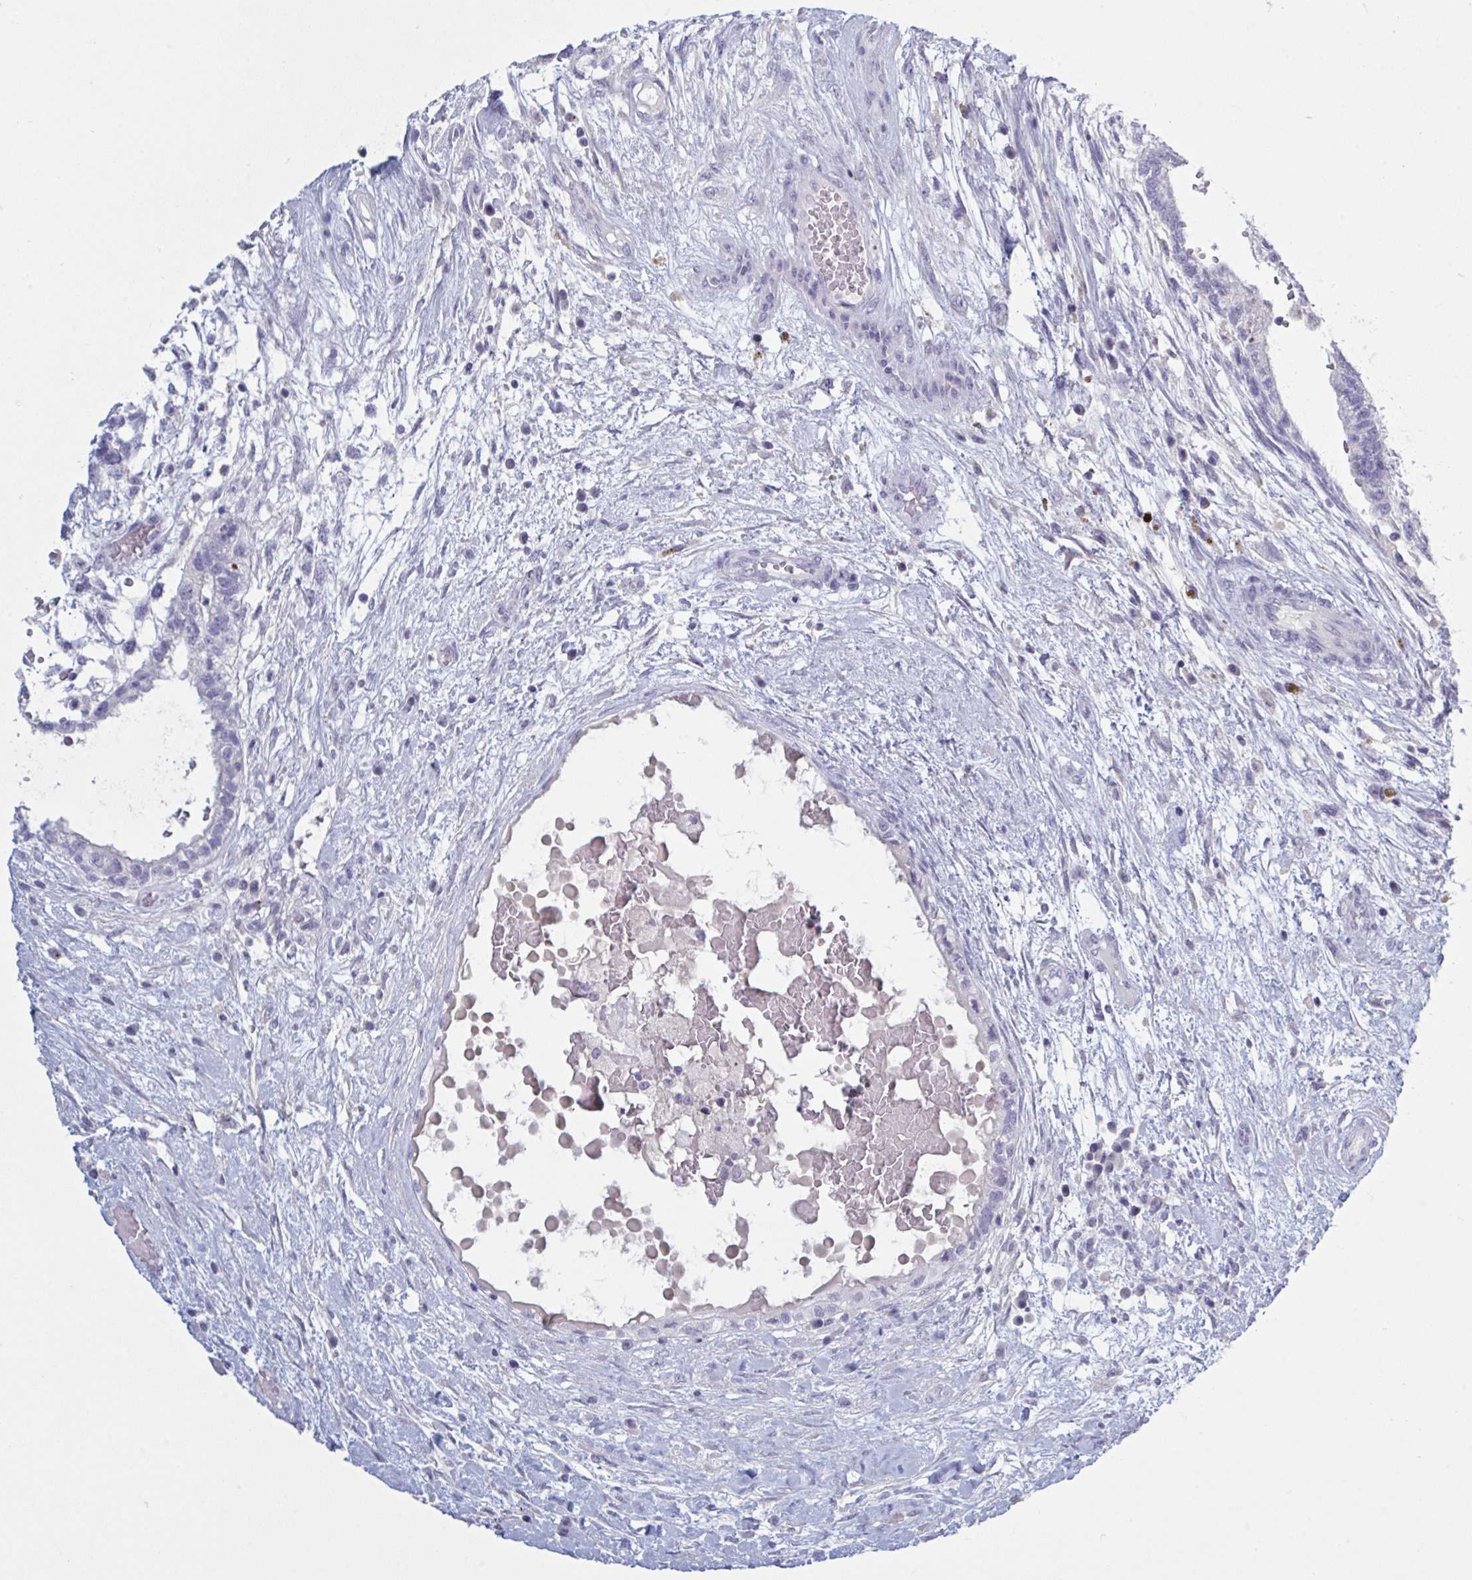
{"staining": {"intensity": "negative", "quantity": "none", "location": "none"}, "tissue": "testis cancer", "cell_type": "Tumor cells", "image_type": "cancer", "snomed": [{"axis": "morphology", "description": "Normal tissue, NOS"}, {"axis": "morphology", "description": "Carcinoma, Embryonal, NOS"}, {"axis": "topography", "description": "Testis"}], "caption": "Immunohistochemistry histopathology image of human testis cancer (embryonal carcinoma) stained for a protein (brown), which exhibits no expression in tumor cells.", "gene": "NDUFC2", "patient": {"sex": "male", "age": 32}}